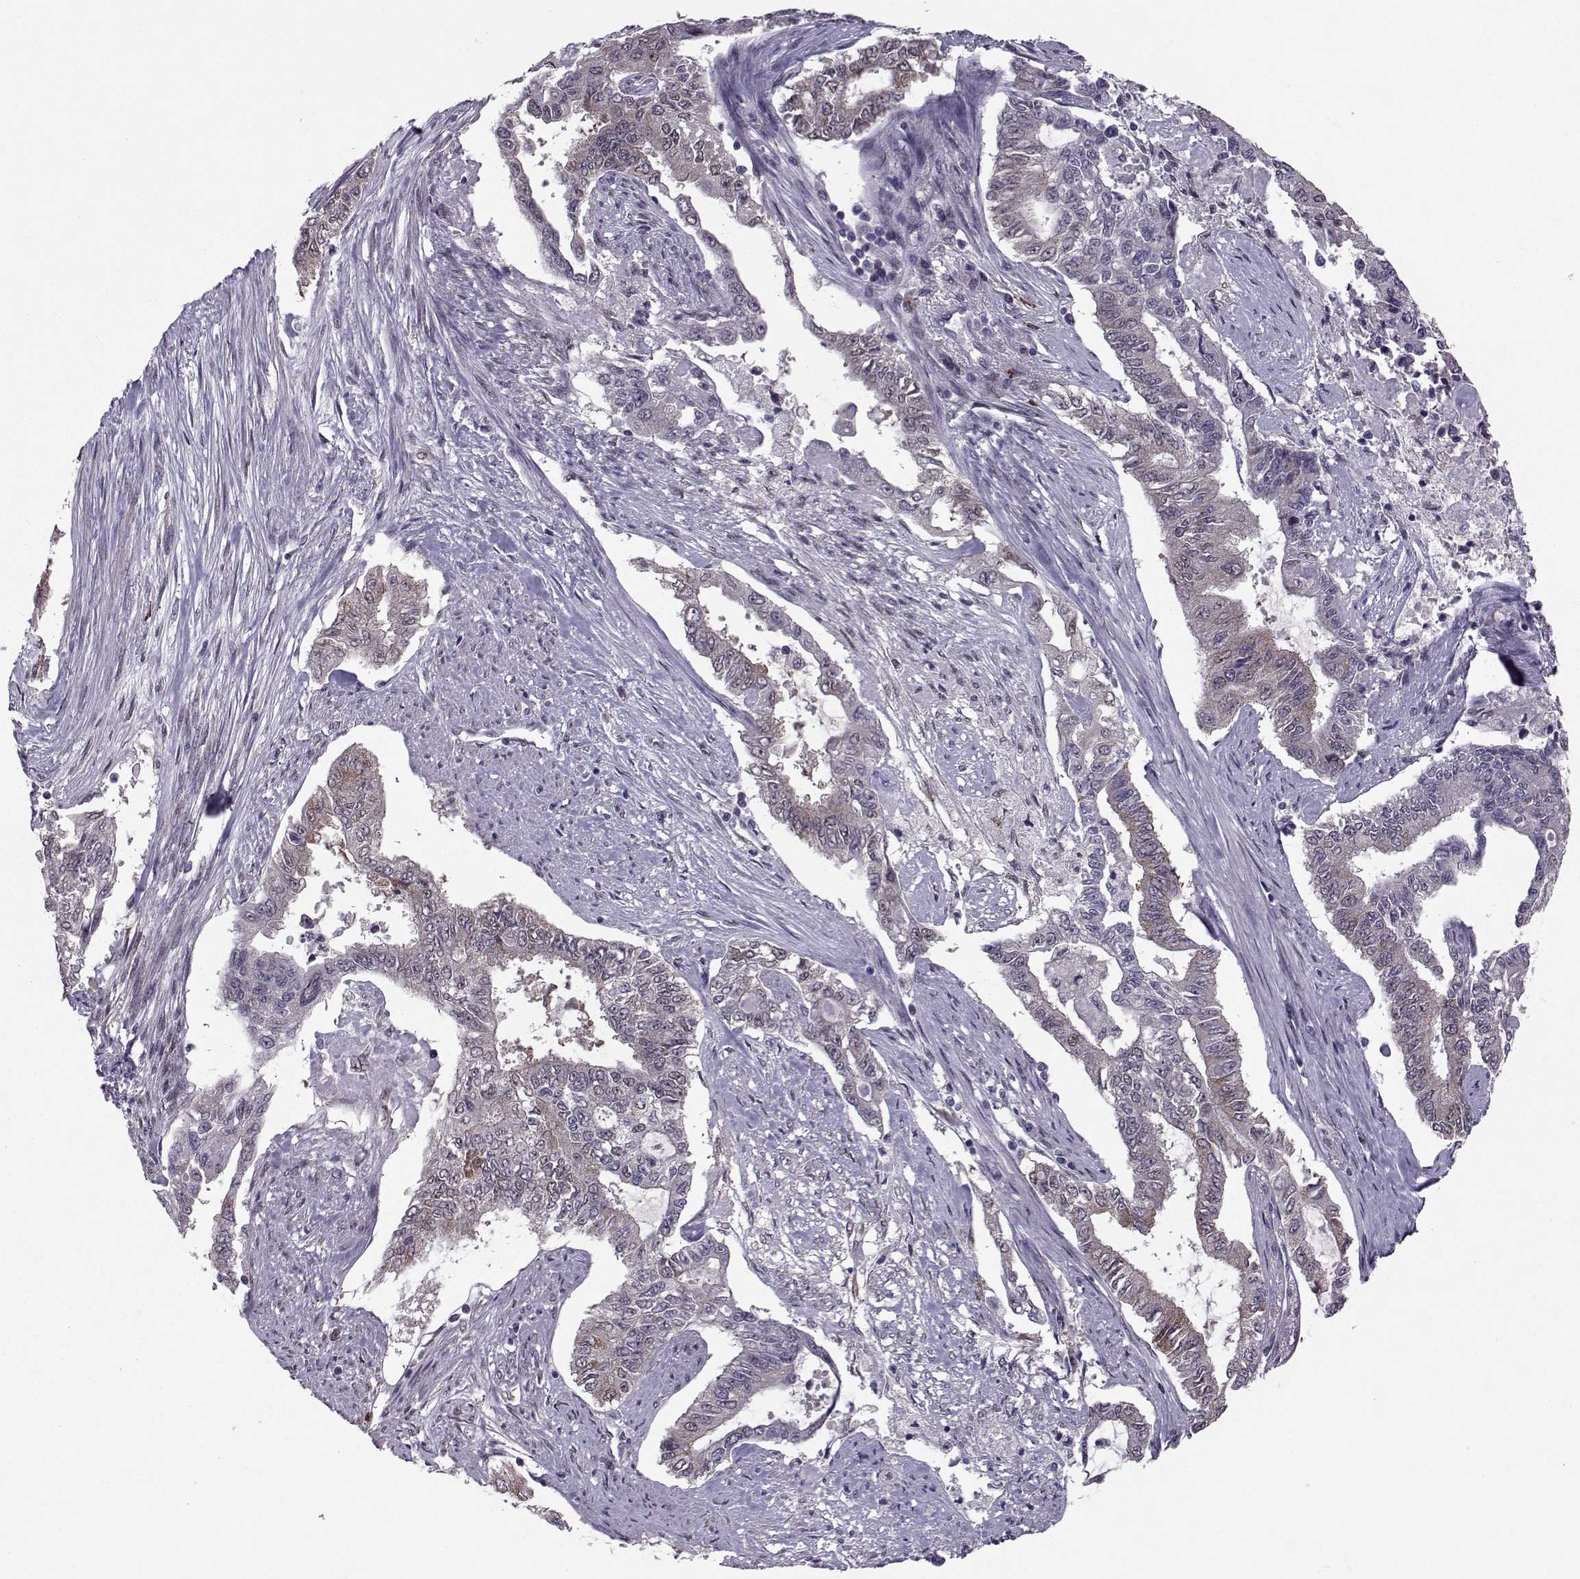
{"staining": {"intensity": "moderate", "quantity": "<25%", "location": "cytoplasmic/membranous,nuclear"}, "tissue": "endometrial cancer", "cell_type": "Tumor cells", "image_type": "cancer", "snomed": [{"axis": "morphology", "description": "Adenocarcinoma, NOS"}, {"axis": "topography", "description": "Uterus"}], "caption": "This is a photomicrograph of IHC staining of adenocarcinoma (endometrial), which shows moderate expression in the cytoplasmic/membranous and nuclear of tumor cells.", "gene": "CDK4", "patient": {"sex": "female", "age": 59}}